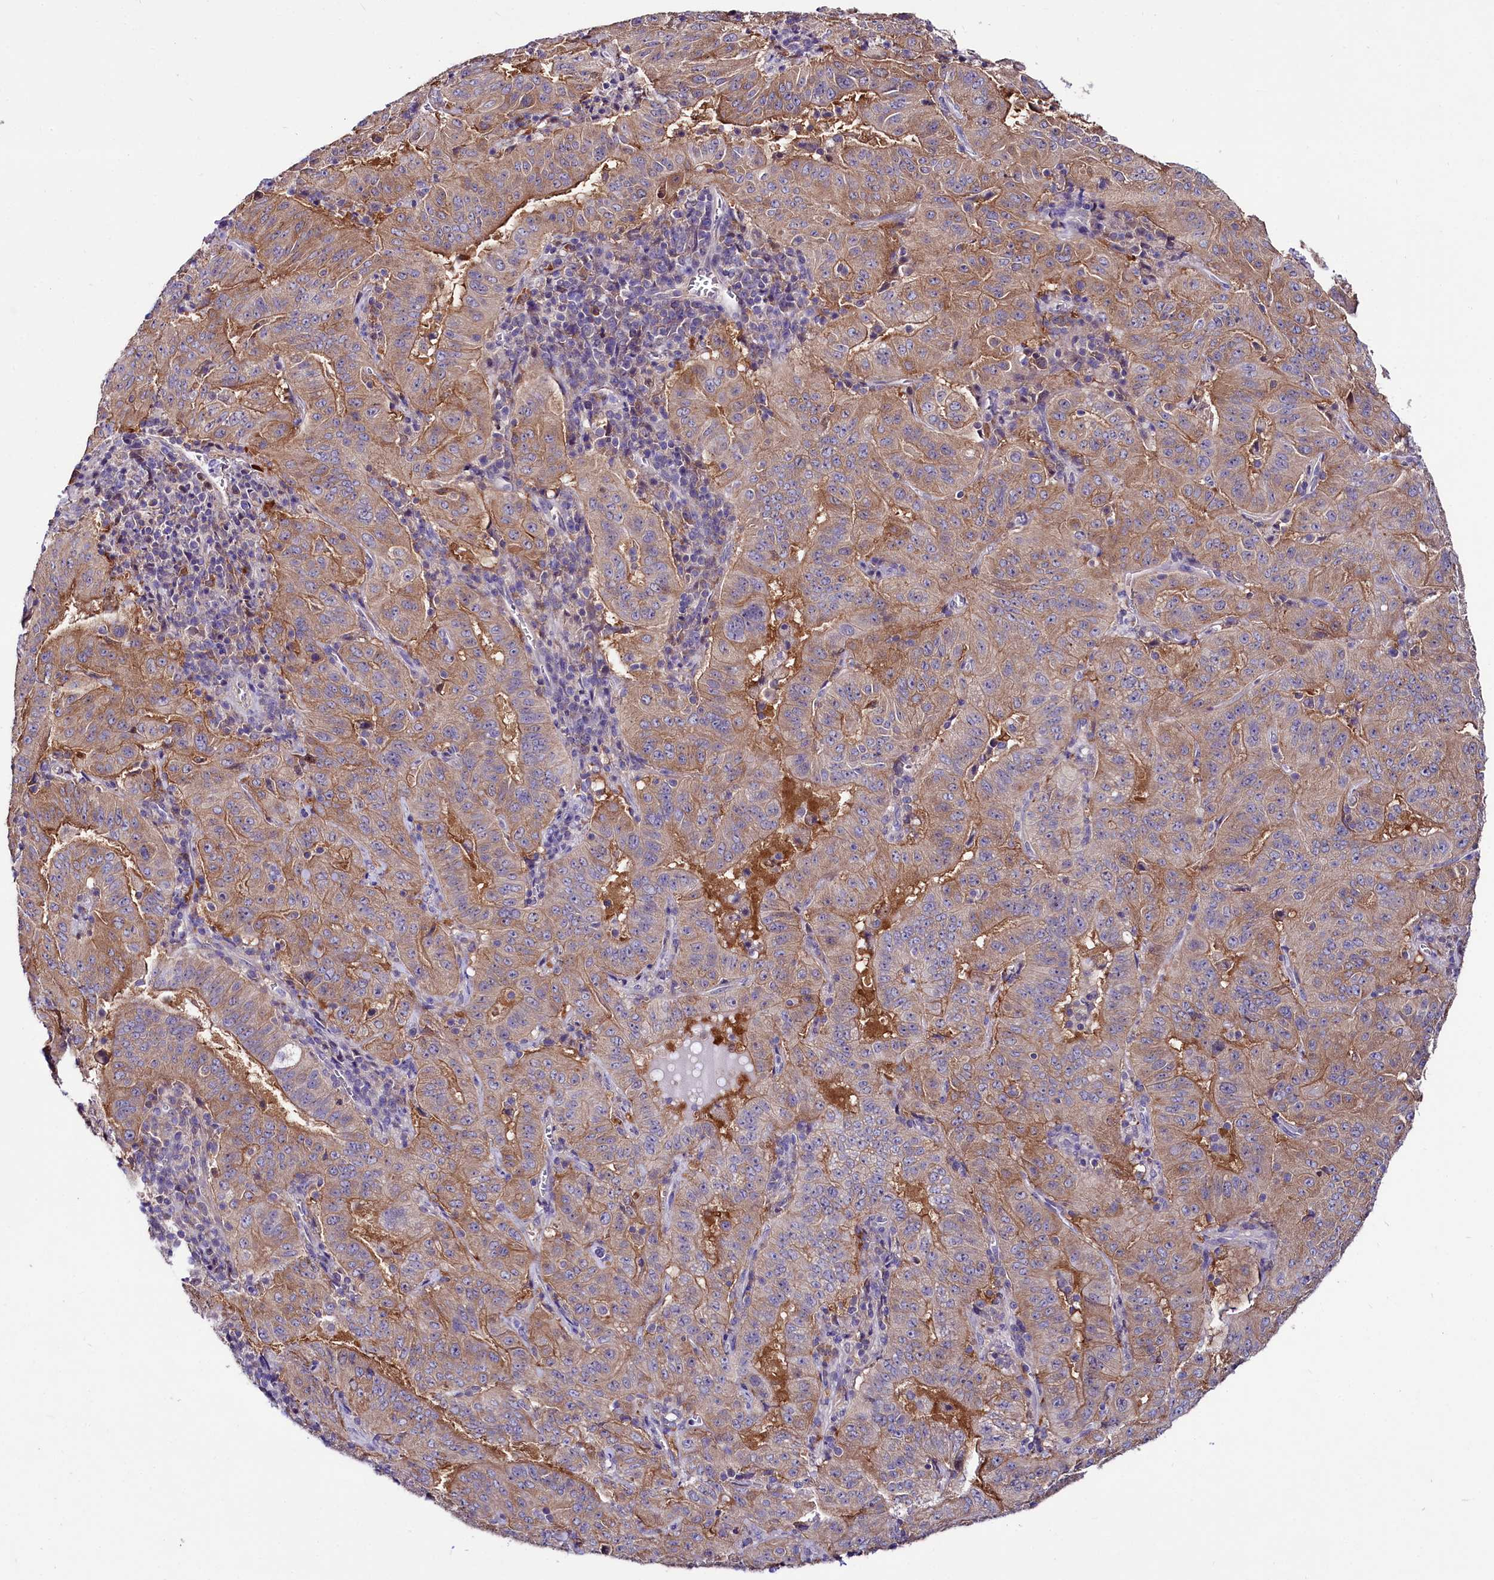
{"staining": {"intensity": "moderate", "quantity": "25%-75%", "location": "cytoplasmic/membranous"}, "tissue": "pancreatic cancer", "cell_type": "Tumor cells", "image_type": "cancer", "snomed": [{"axis": "morphology", "description": "Adenocarcinoma, NOS"}, {"axis": "topography", "description": "Pancreas"}], "caption": "A brown stain labels moderate cytoplasmic/membranous staining of a protein in human pancreatic cancer tumor cells.", "gene": "ABHD5", "patient": {"sex": "male", "age": 63}}